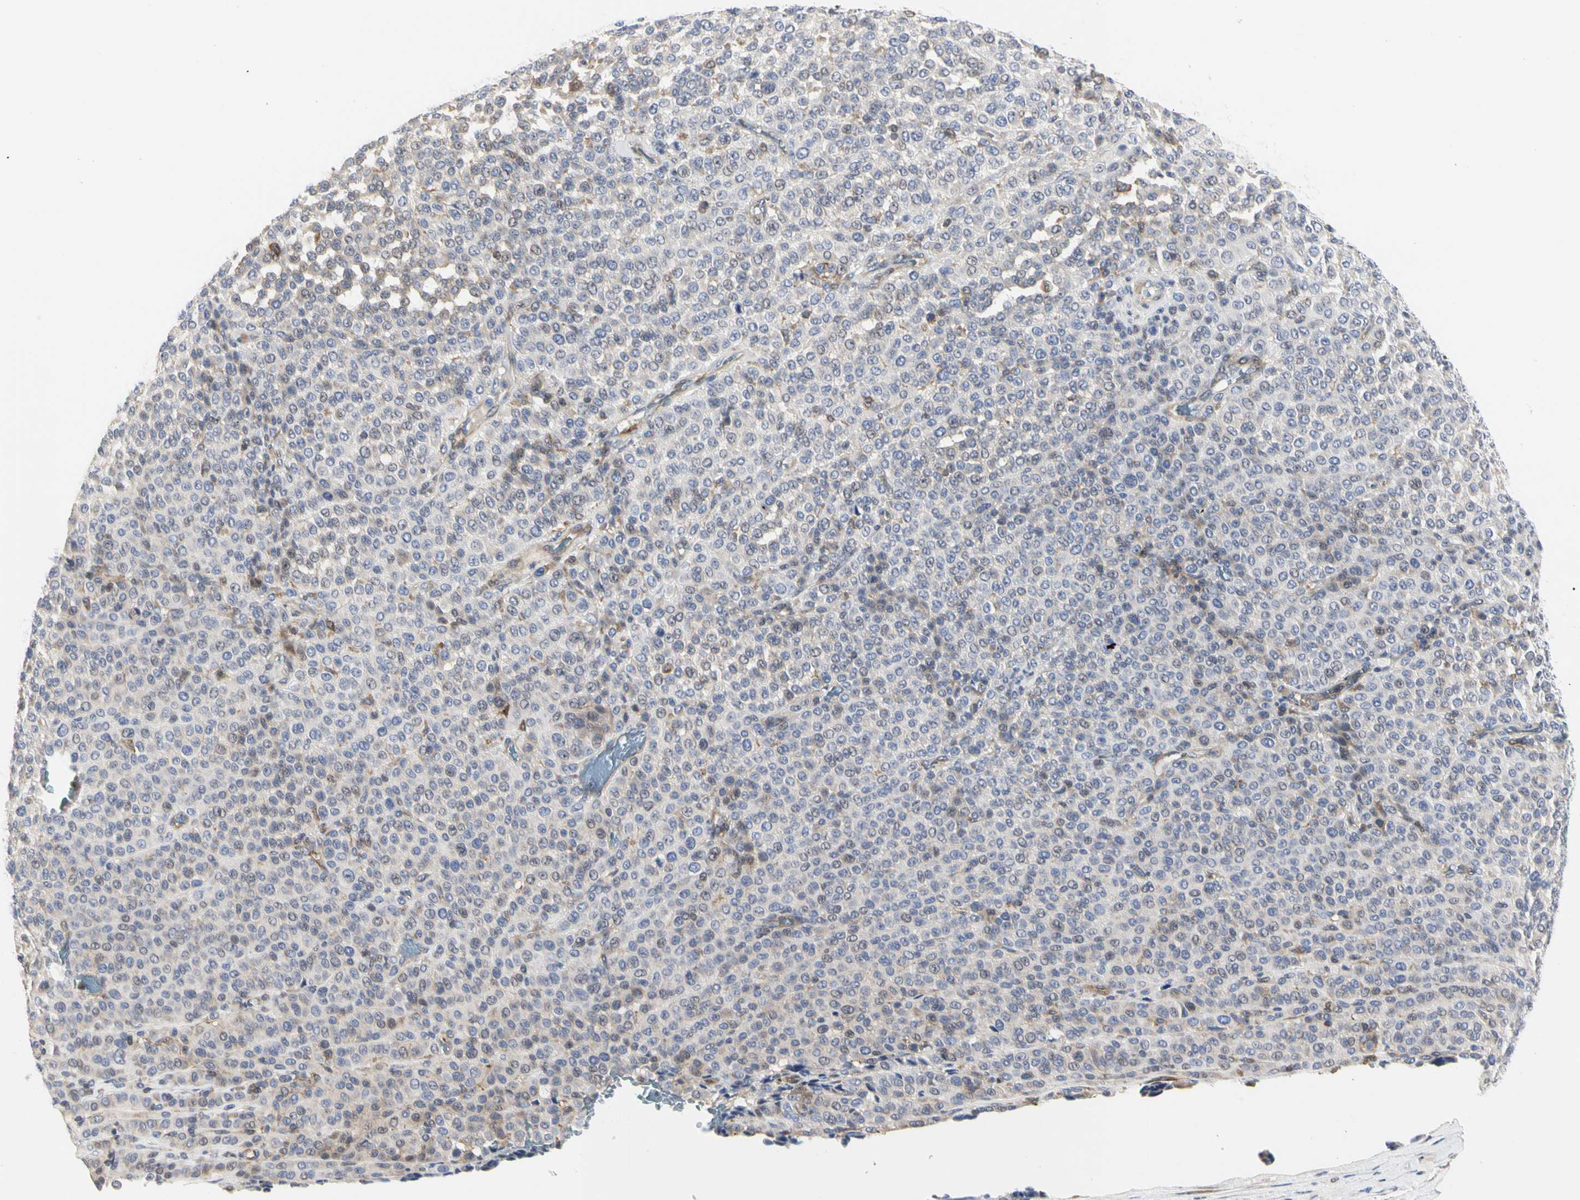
{"staining": {"intensity": "weak", "quantity": "<25%", "location": "cytoplasmic/membranous"}, "tissue": "melanoma", "cell_type": "Tumor cells", "image_type": "cancer", "snomed": [{"axis": "morphology", "description": "Malignant melanoma, Metastatic site"}, {"axis": "topography", "description": "Pancreas"}], "caption": "Human melanoma stained for a protein using immunohistochemistry (IHC) shows no positivity in tumor cells.", "gene": "SHANK2", "patient": {"sex": "female", "age": 30}}